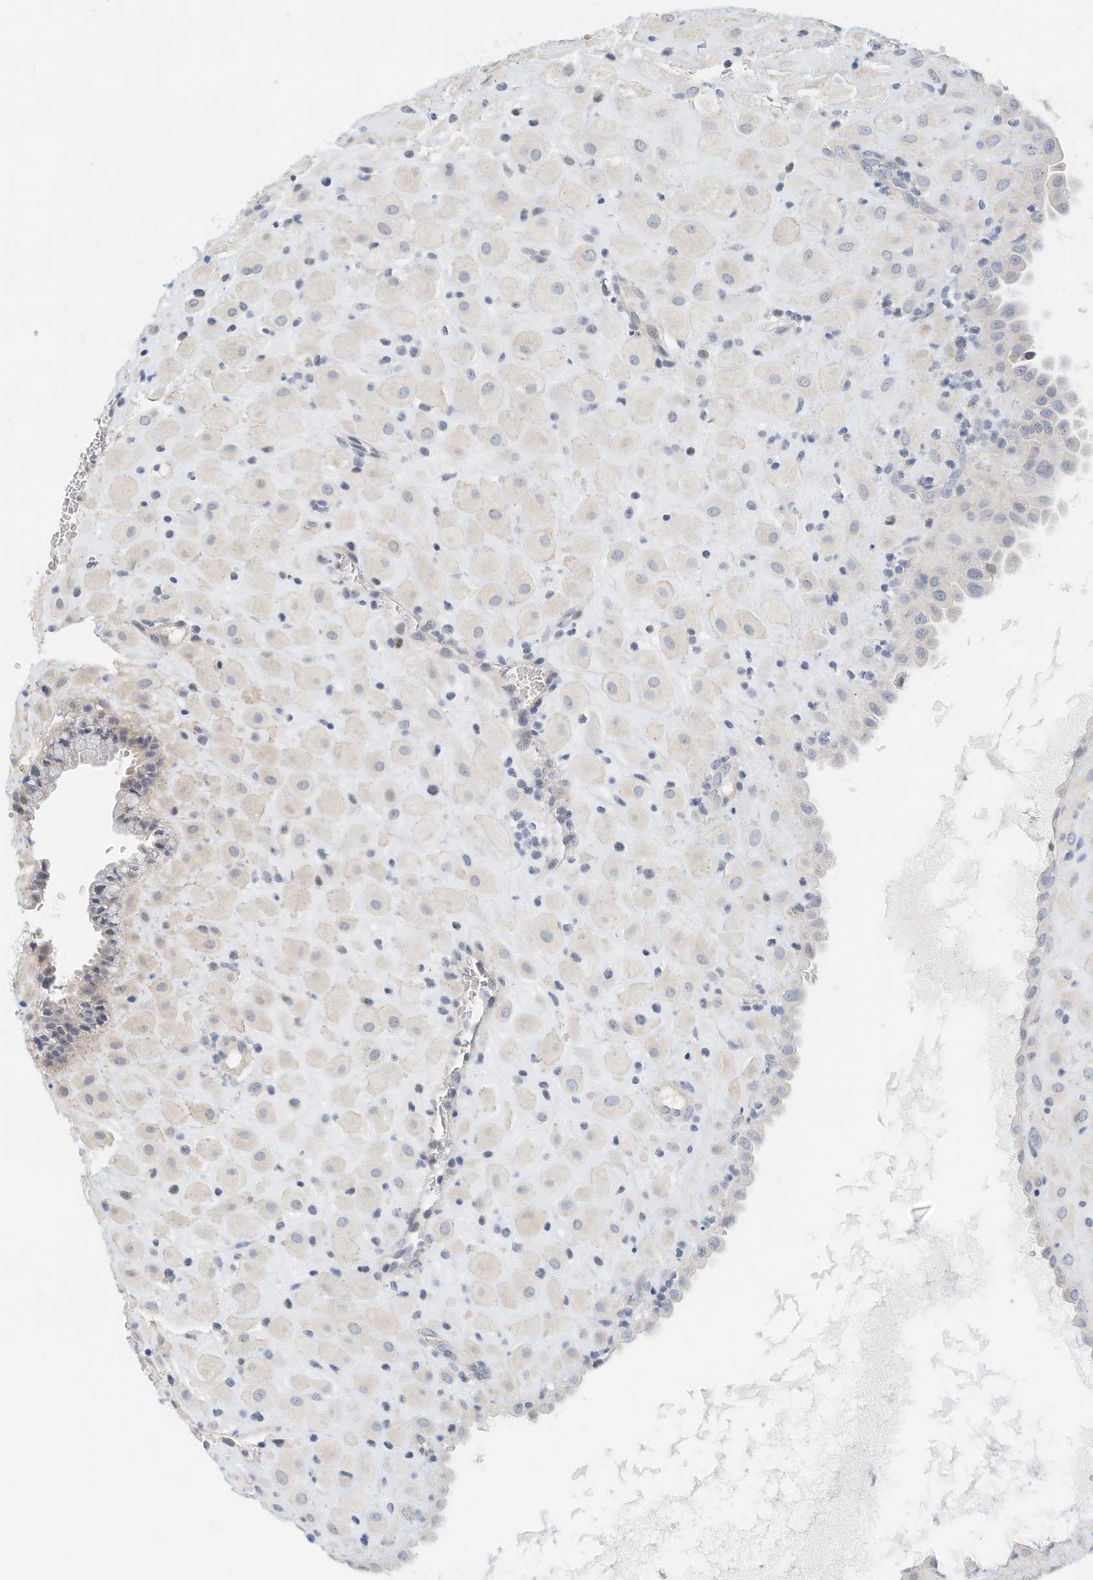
{"staining": {"intensity": "negative", "quantity": "none", "location": "none"}, "tissue": "placenta", "cell_type": "Decidual cells", "image_type": "normal", "snomed": [{"axis": "morphology", "description": "Normal tissue, NOS"}, {"axis": "topography", "description": "Placenta"}], "caption": "Normal placenta was stained to show a protein in brown. There is no significant staining in decidual cells. (Stains: DAB (3,3'-diaminobenzidine) immunohistochemistry with hematoxylin counter stain, Microscopy: brightfield microscopy at high magnification).", "gene": "ARHGAP28", "patient": {"sex": "female", "age": 35}}